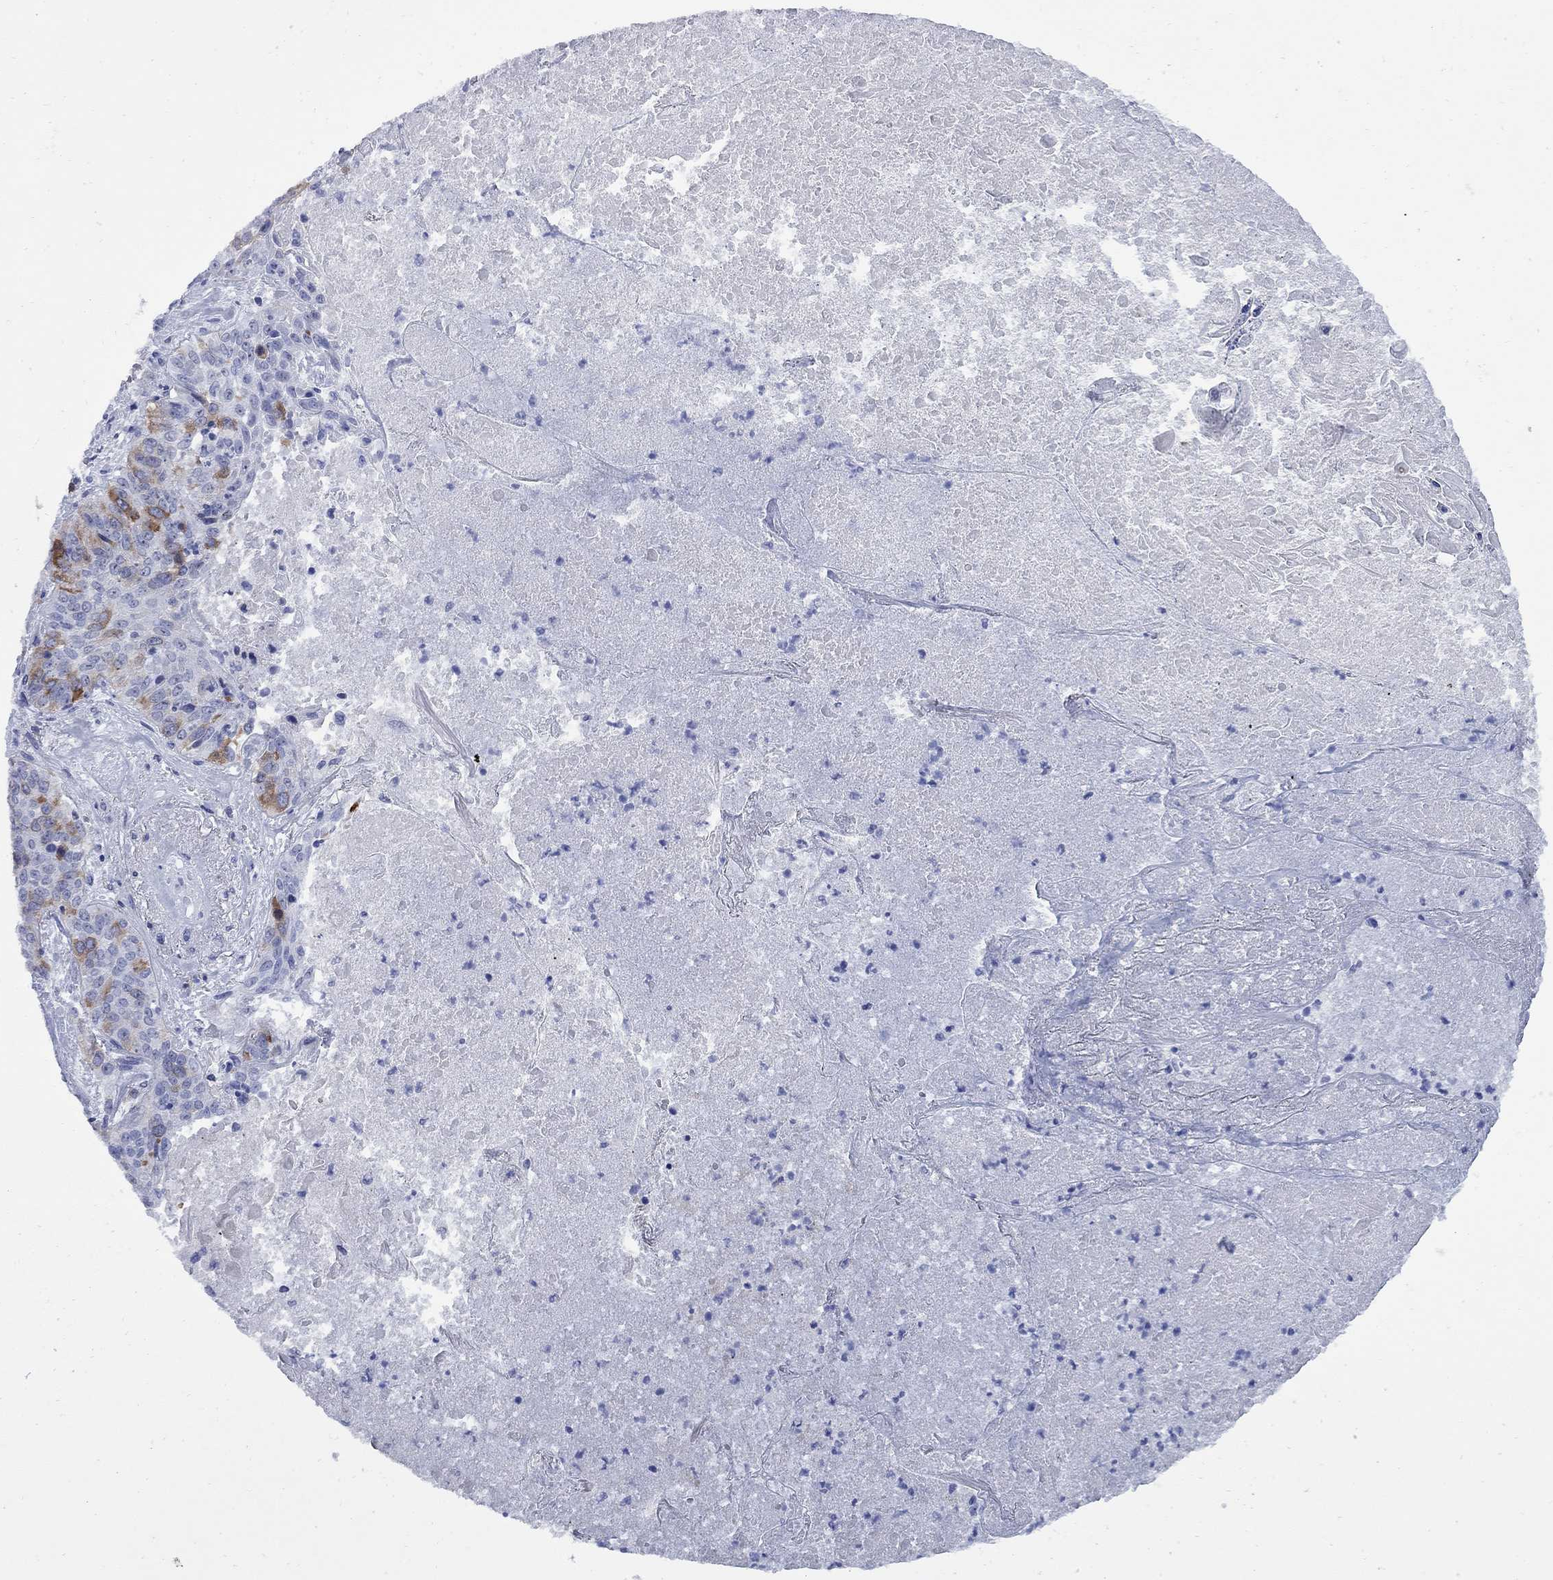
{"staining": {"intensity": "moderate", "quantity": "25%-75%", "location": "cytoplasmic/membranous"}, "tissue": "lung cancer", "cell_type": "Tumor cells", "image_type": "cancer", "snomed": [{"axis": "morphology", "description": "Squamous cell carcinoma, NOS"}, {"axis": "topography", "description": "Lung"}], "caption": "Tumor cells reveal medium levels of moderate cytoplasmic/membranous expression in about 25%-75% of cells in lung cancer. (DAB (3,3'-diaminobenzidine) = brown stain, brightfield microscopy at high magnification).", "gene": "TACC3", "patient": {"sex": "male", "age": 64}}